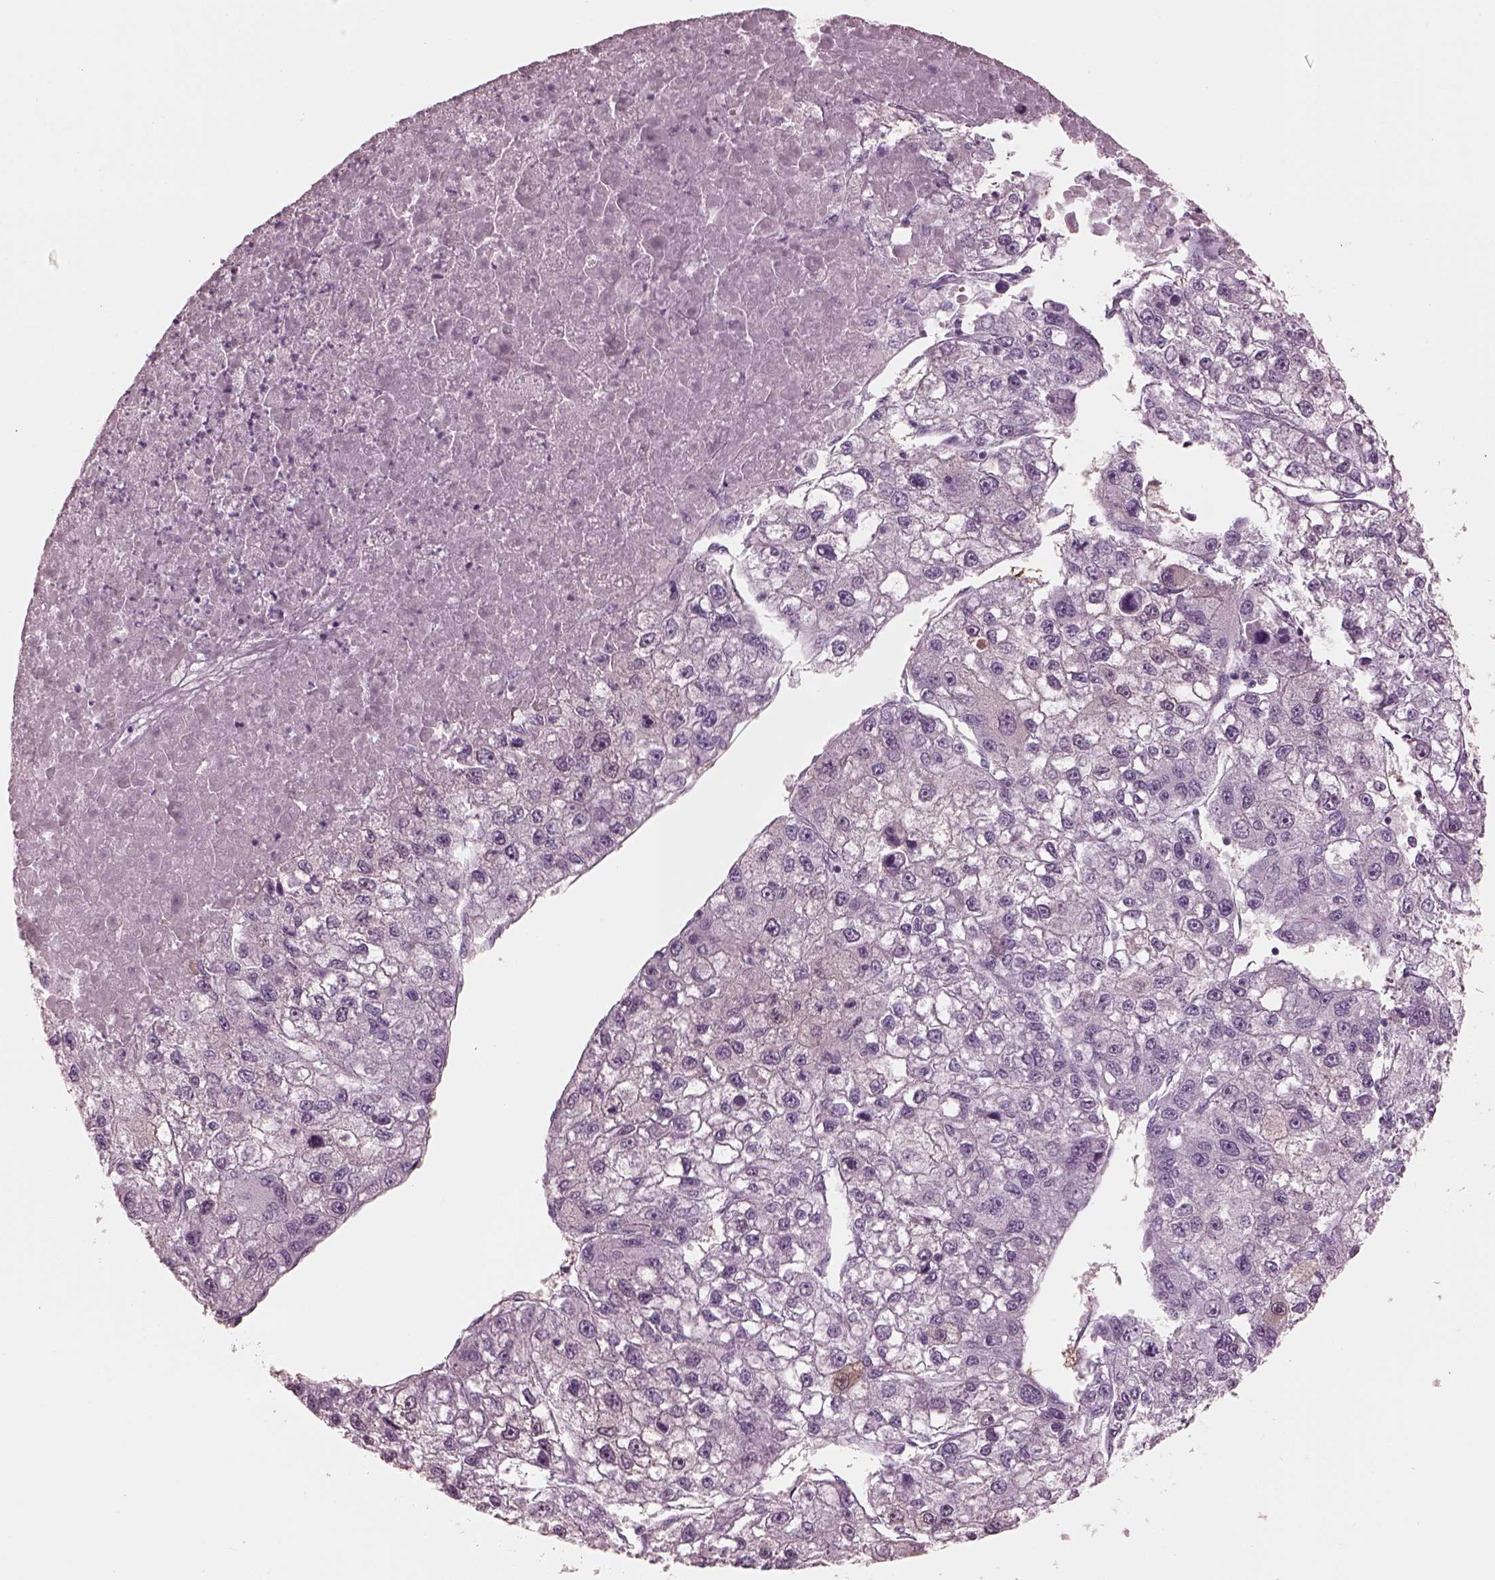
{"staining": {"intensity": "negative", "quantity": "none", "location": "none"}, "tissue": "liver cancer", "cell_type": "Tumor cells", "image_type": "cancer", "snomed": [{"axis": "morphology", "description": "Carcinoma, Hepatocellular, NOS"}, {"axis": "topography", "description": "Liver"}], "caption": "This is a micrograph of immunohistochemistry staining of liver hepatocellular carcinoma, which shows no positivity in tumor cells.", "gene": "C2orf81", "patient": {"sex": "male", "age": 56}}